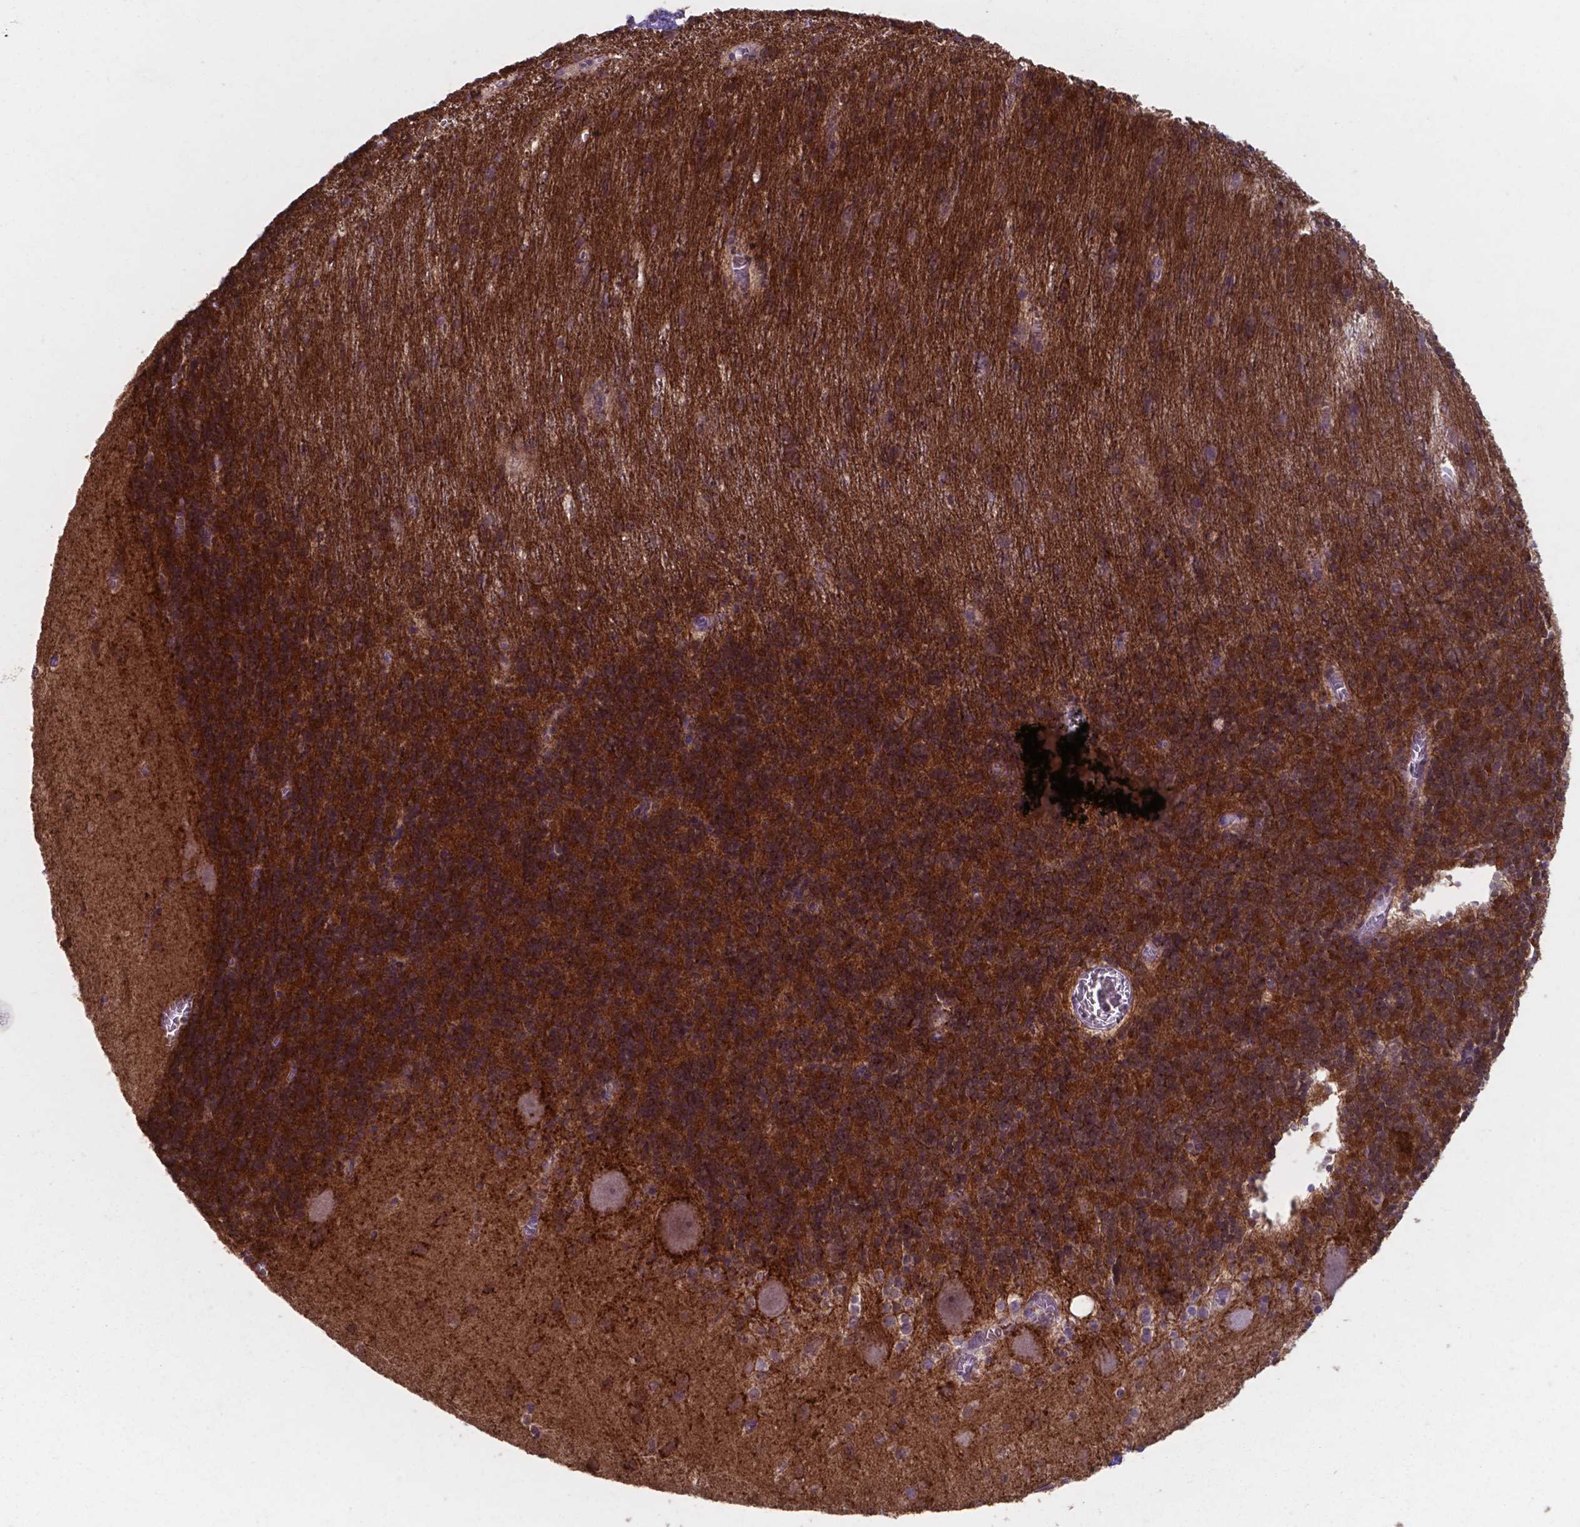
{"staining": {"intensity": "strong", "quantity": "25%-75%", "location": "cytoplasmic/membranous"}, "tissue": "cerebellum", "cell_type": "Cells in granular layer", "image_type": "normal", "snomed": [{"axis": "morphology", "description": "Normal tissue, NOS"}, {"axis": "topography", "description": "Cerebellum"}], "caption": "Protein expression by IHC displays strong cytoplasmic/membranous expression in approximately 25%-75% of cells in granular layer in unremarkable cerebellum.", "gene": "UBE2E2", "patient": {"sex": "male", "age": 70}}